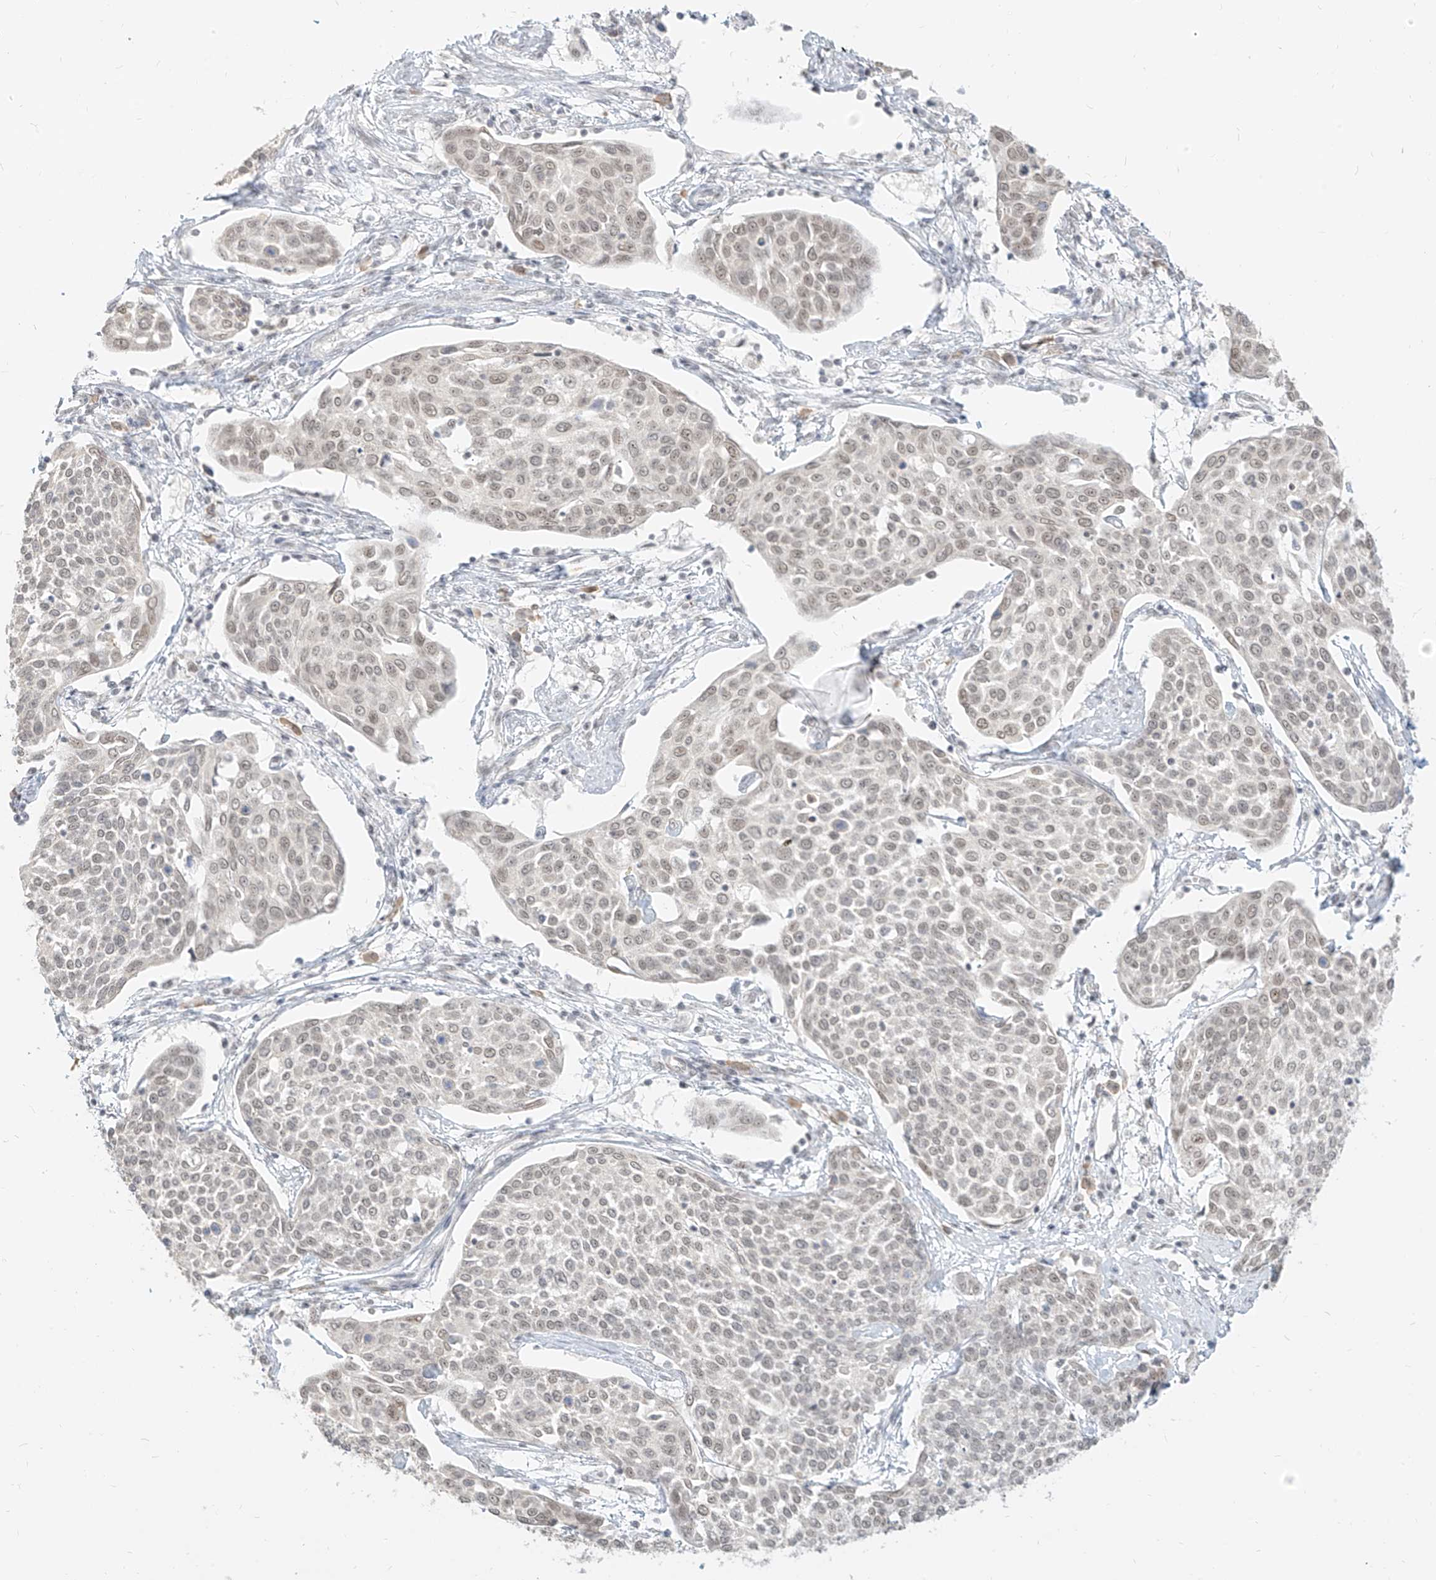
{"staining": {"intensity": "weak", "quantity": ">75%", "location": "nuclear"}, "tissue": "cervical cancer", "cell_type": "Tumor cells", "image_type": "cancer", "snomed": [{"axis": "morphology", "description": "Squamous cell carcinoma, NOS"}, {"axis": "topography", "description": "Cervix"}], "caption": "Immunohistochemistry photomicrograph of neoplastic tissue: cervical cancer stained using immunohistochemistry (IHC) demonstrates low levels of weak protein expression localized specifically in the nuclear of tumor cells, appearing as a nuclear brown color.", "gene": "SUPT5H", "patient": {"sex": "female", "age": 34}}